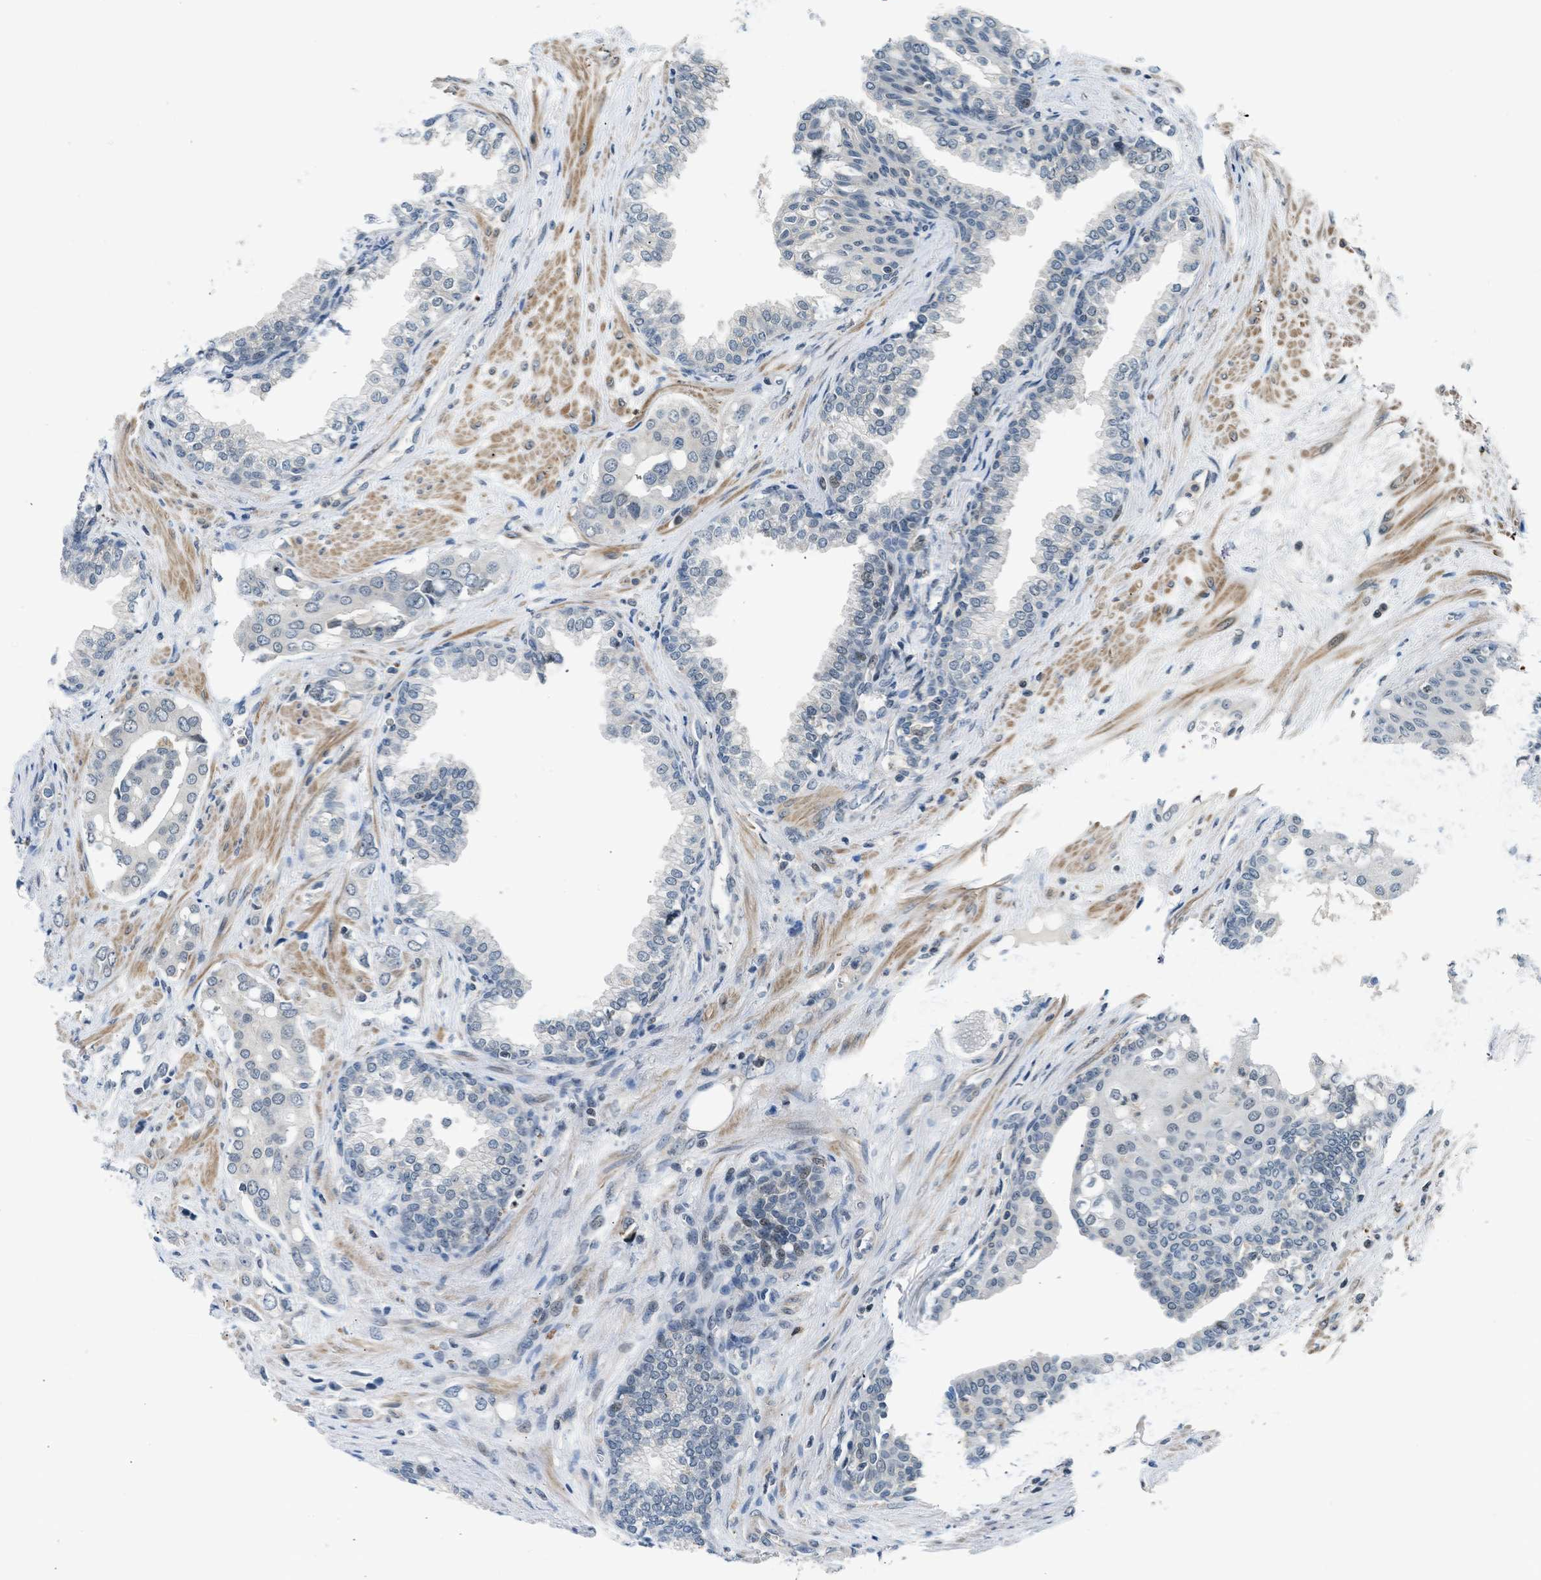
{"staining": {"intensity": "negative", "quantity": "none", "location": "none"}, "tissue": "prostate cancer", "cell_type": "Tumor cells", "image_type": "cancer", "snomed": [{"axis": "morphology", "description": "Adenocarcinoma, High grade"}, {"axis": "topography", "description": "Prostate"}], "caption": "DAB immunohistochemical staining of prostate high-grade adenocarcinoma reveals no significant expression in tumor cells.", "gene": "TTBK2", "patient": {"sex": "male", "age": 52}}